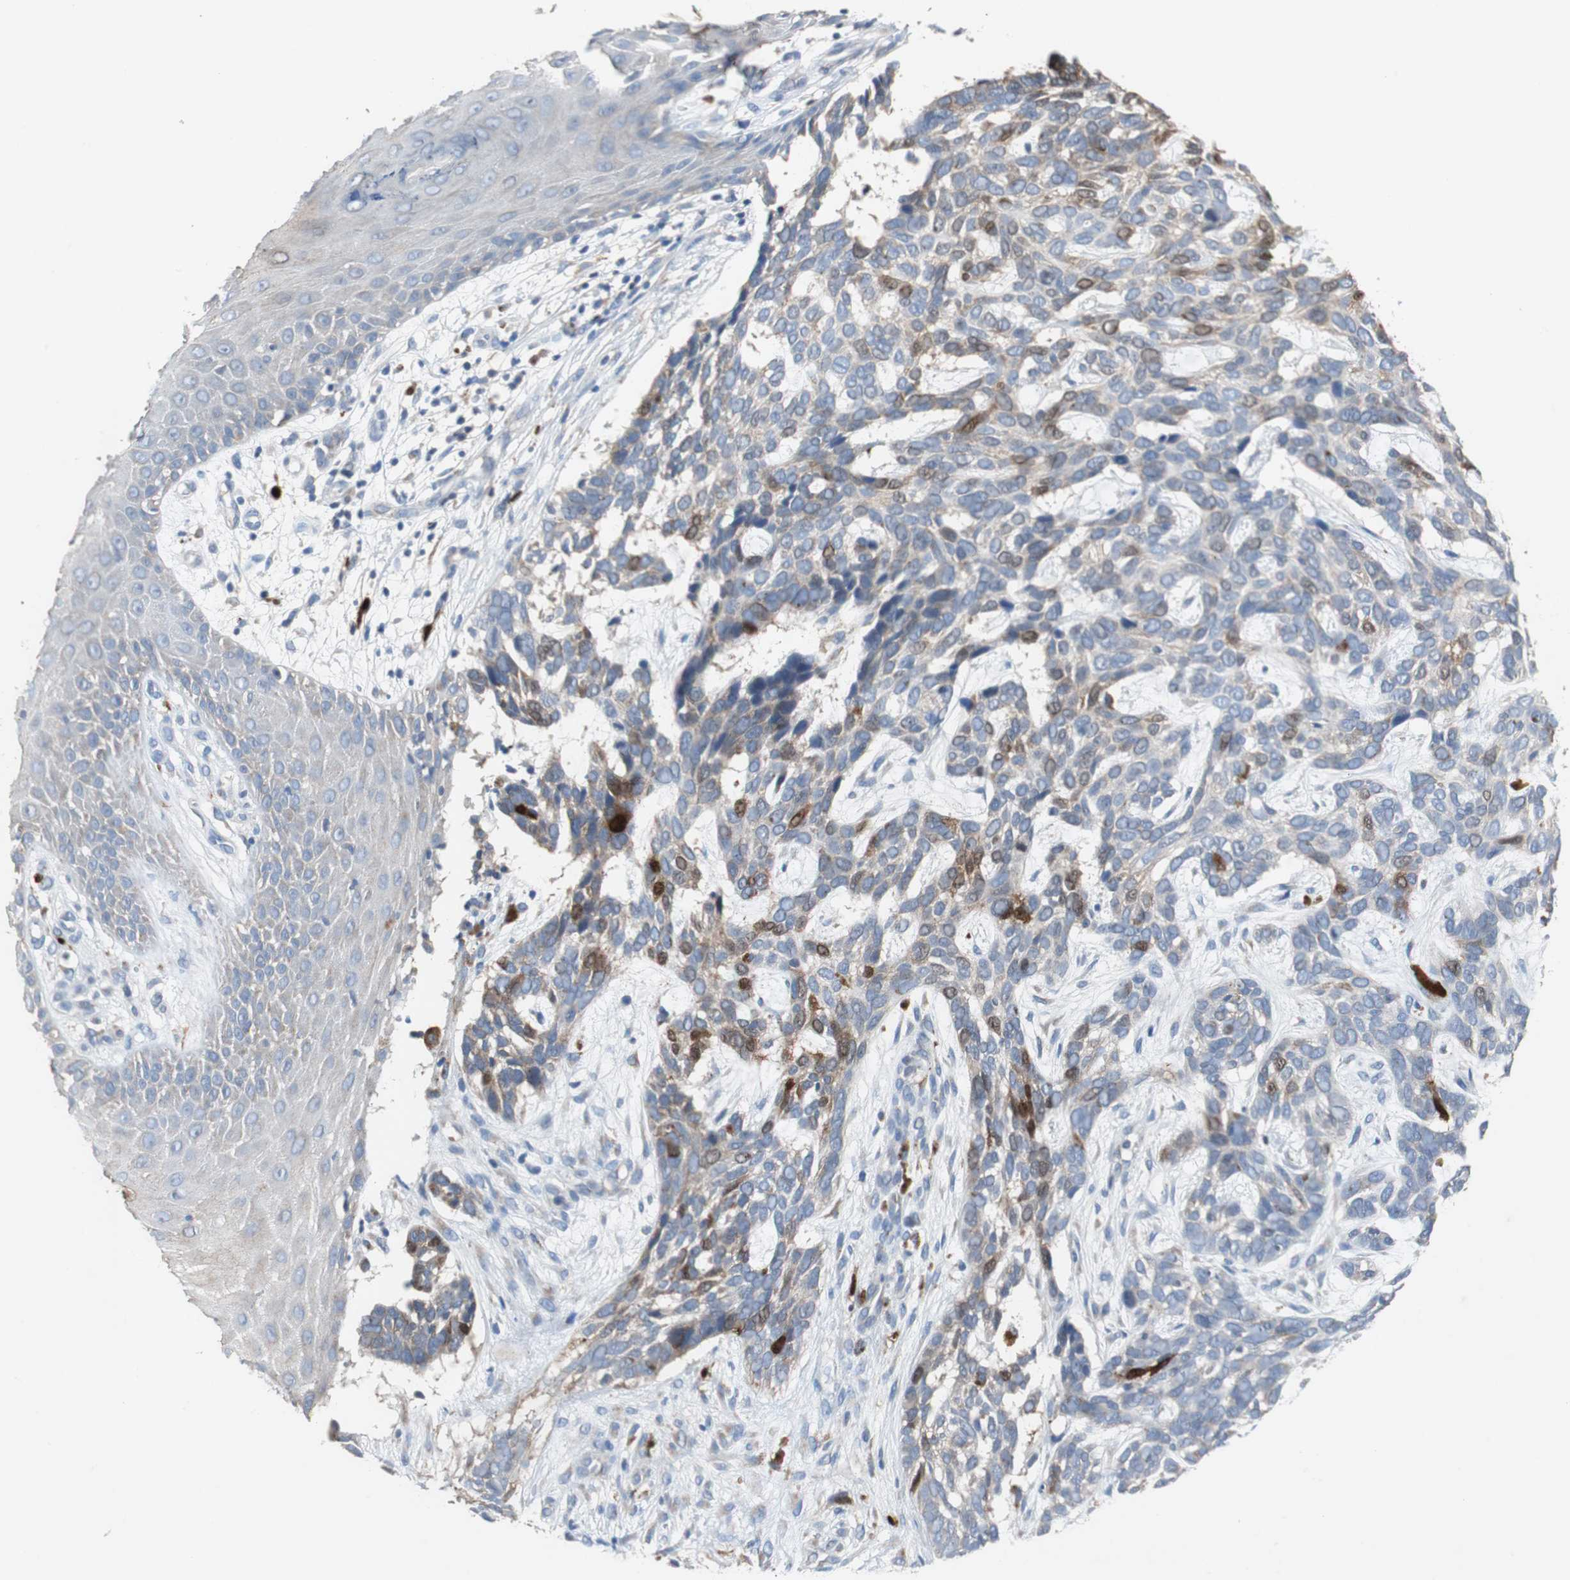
{"staining": {"intensity": "moderate", "quantity": "<25%", "location": "cytoplasmic/membranous,nuclear"}, "tissue": "skin cancer", "cell_type": "Tumor cells", "image_type": "cancer", "snomed": [{"axis": "morphology", "description": "Basal cell carcinoma"}, {"axis": "topography", "description": "Skin"}], "caption": "Immunohistochemical staining of skin cancer shows low levels of moderate cytoplasmic/membranous and nuclear staining in approximately <25% of tumor cells. (DAB (3,3'-diaminobenzidine) IHC with brightfield microscopy, high magnification).", "gene": "CALB2", "patient": {"sex": "male", "age": 87}}